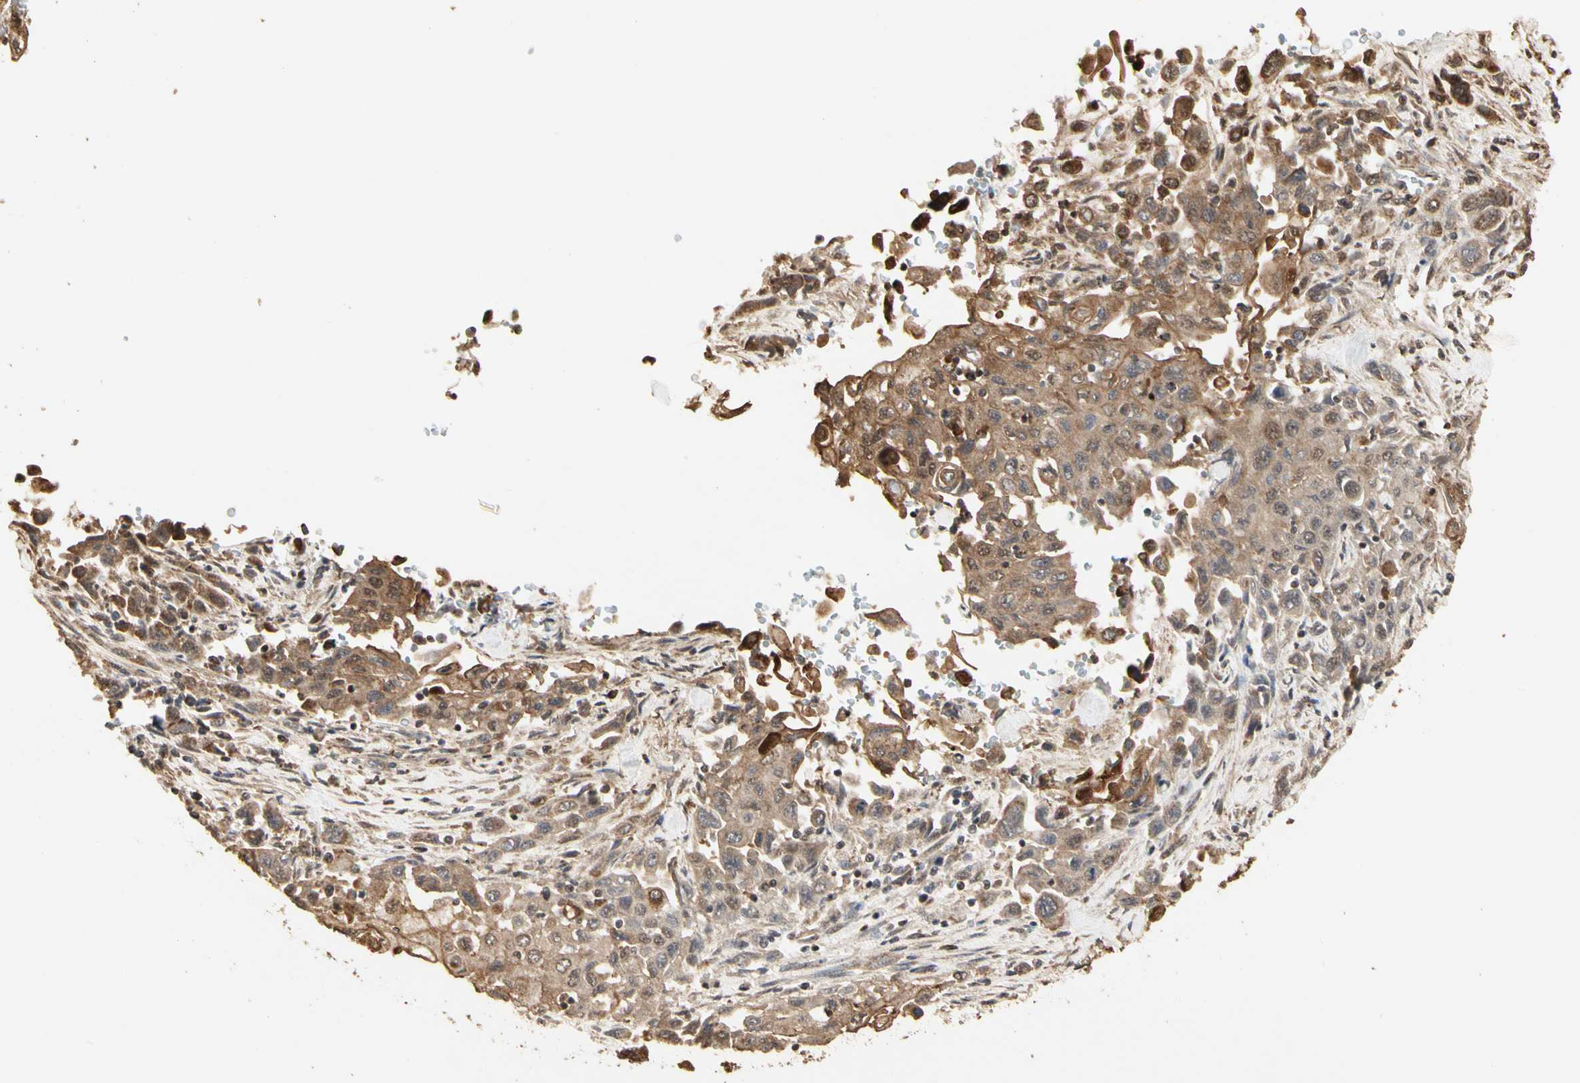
{"staining": {"intensity": "moderate", "quantity": ">75%", "location": "cytoplasmic/membranous"}, "tissue": "pancreatic cancer", "cell_type": "Tumor cells", "image_type": "cancer", "snomed": [{"axis": "morphology", "description": "Adenocarcinoma, NOS"}, {"axis": "topography", "description": "Pancreas"}], "caption": "Moderate cytoplasmic/membranous staining for a protein is seen in about >75% of tumor cells of adenocarcinoma (pancreatic) using immunohistochemistry.", "gene": "TAOK1", "patient": {"sex": "male", "age": 70}}